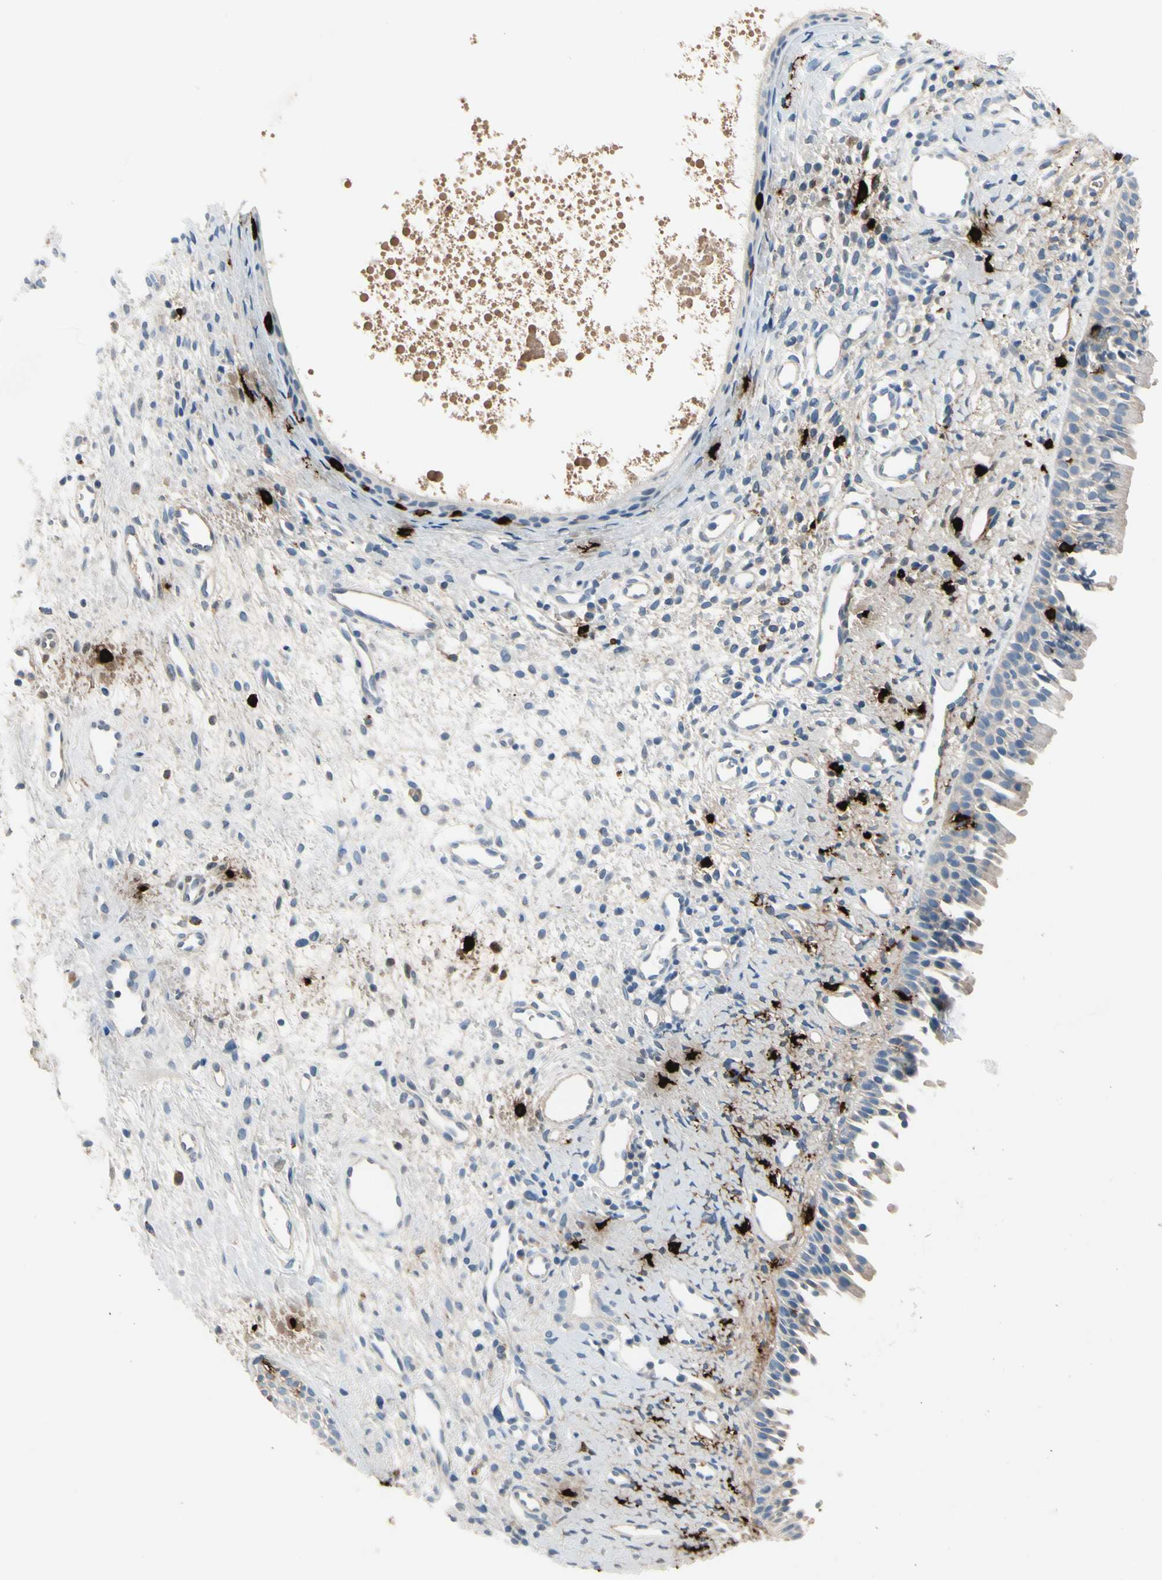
{"staining": {"intensity": "negative", "quantity": "none", "location": "none"}, "tissue": "nasopharynx", "cell_type": "Respiratory epithelial cells", "image_type": "normal", "snomed": [{"axis": "morphology", "description": "Normal tissue, NOS"}, {"axis": "topography", "description": "Nasopharynx"}], "caption": "DAB immunohistochemical staining of benign human nasopharynx displays no significant staining in respiratory epithelial cells.", "gene": "CPA3", "patient": {"sex": "male", "age": 22}}